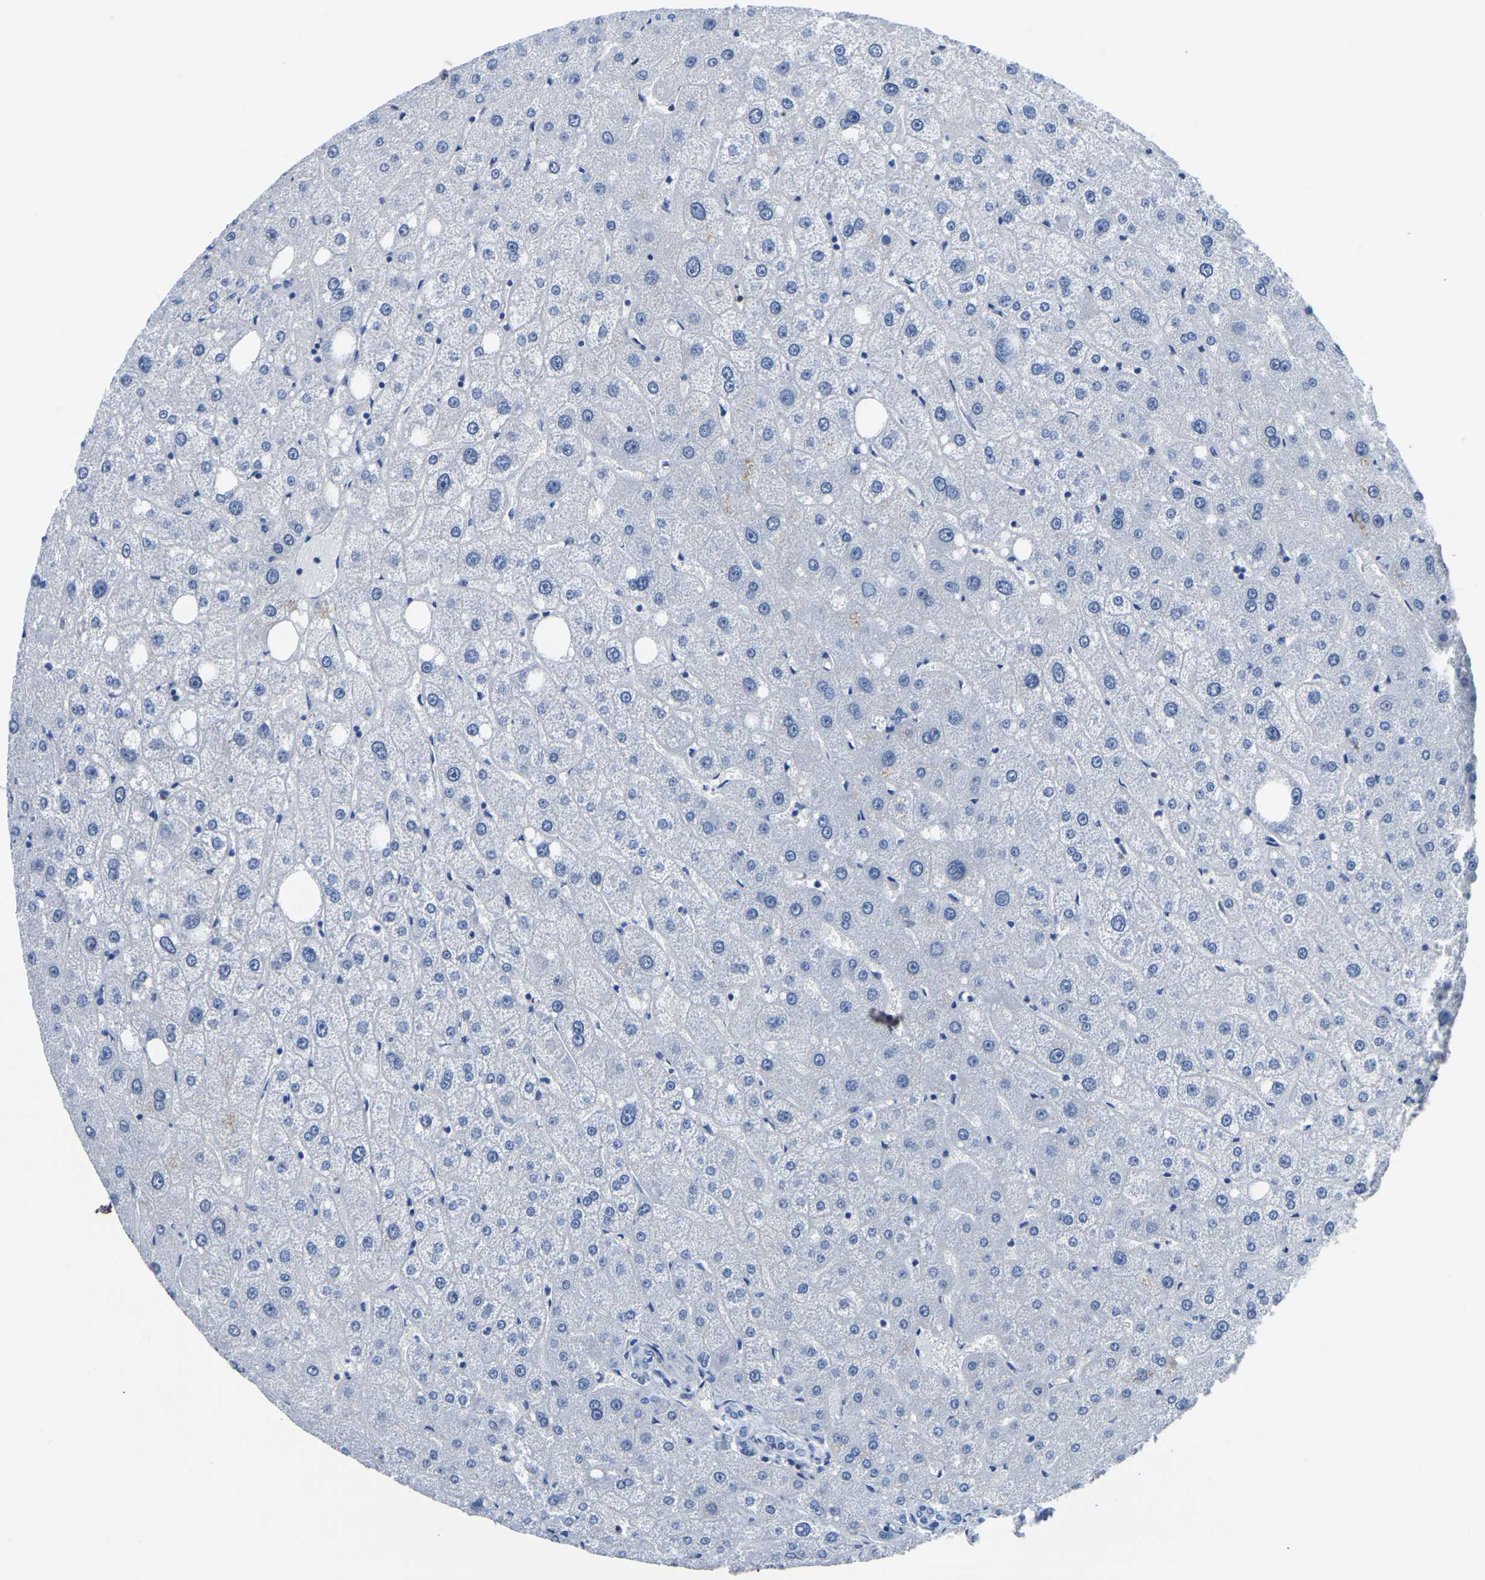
{"staining": {"intensity": "negative", "quantity": "none", "location": "none"}, "tissue": "liver", "cell_type": "Cholangiocytes", "image_type": "normal", "snomed": [{"axis": "morphology", "description": "Normal tissue, NOS"}, {"axis": "topography", "description": "Liver"}], "caption": "High power microscopy image of an immunohistochemistry (IHC) histopathology image of normal liver, revealing no significant staining in cholangiocytes.", "gene": "SLC45A3", "patient": {"sex": "male", "age": 73}}